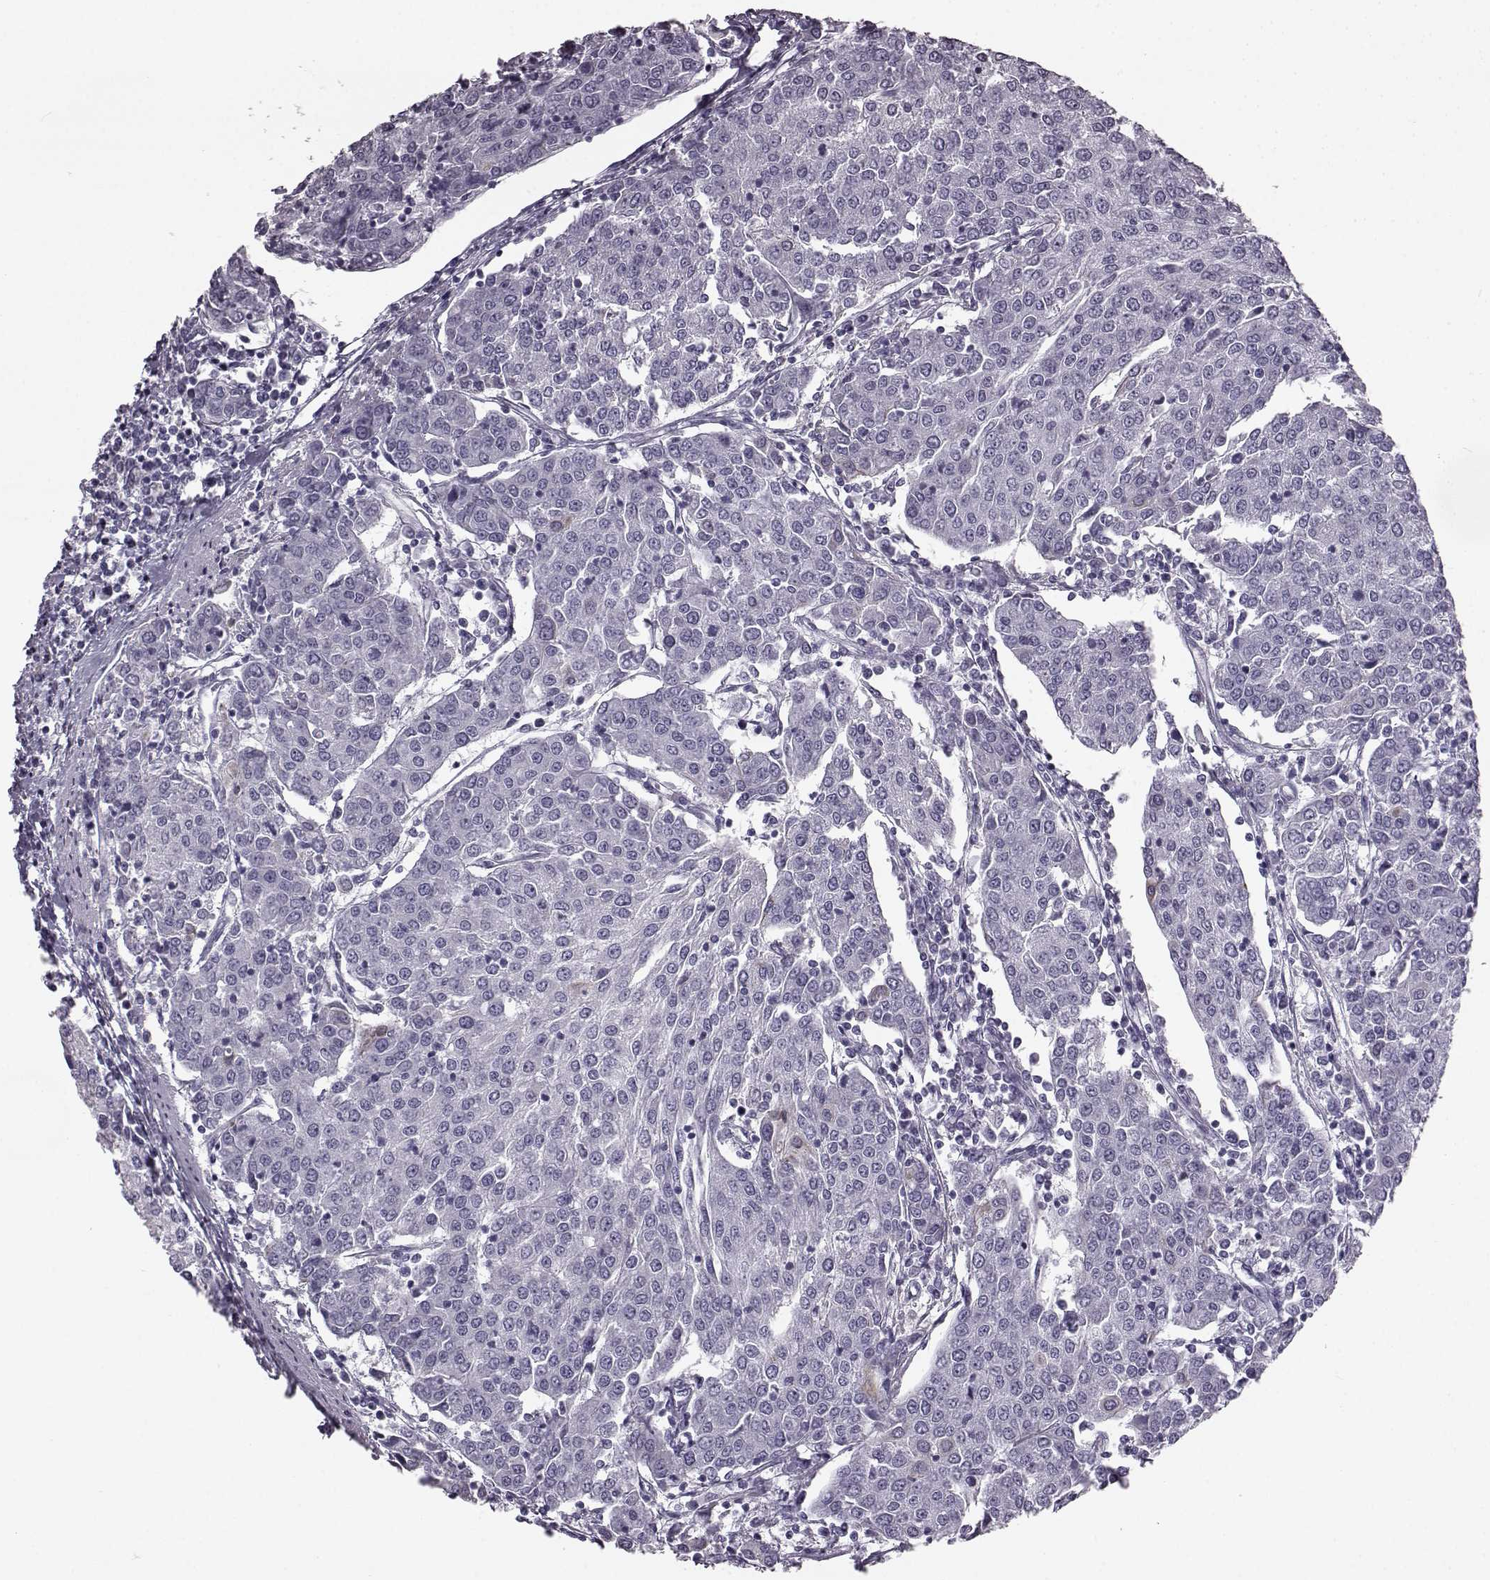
{"staining": {"intensity": "negative", "quantity": "none", "location": "none"}, "tissue": "urothelial cancer", "cell_type": "Tumor cells", "image_type": "cancer", "snomed": [{"axis": "morphology", "description": "Urothelial carcinoma, High grade"}, {"axis": "topography", "description": "Urinary bladder"}], "caption": "The histopathology image reveals no significant expression in tumor cells of urothelial carcinoma (high-grade).", "gene": "ODAD4", "patient": {"sex": "female", "age": 85}}